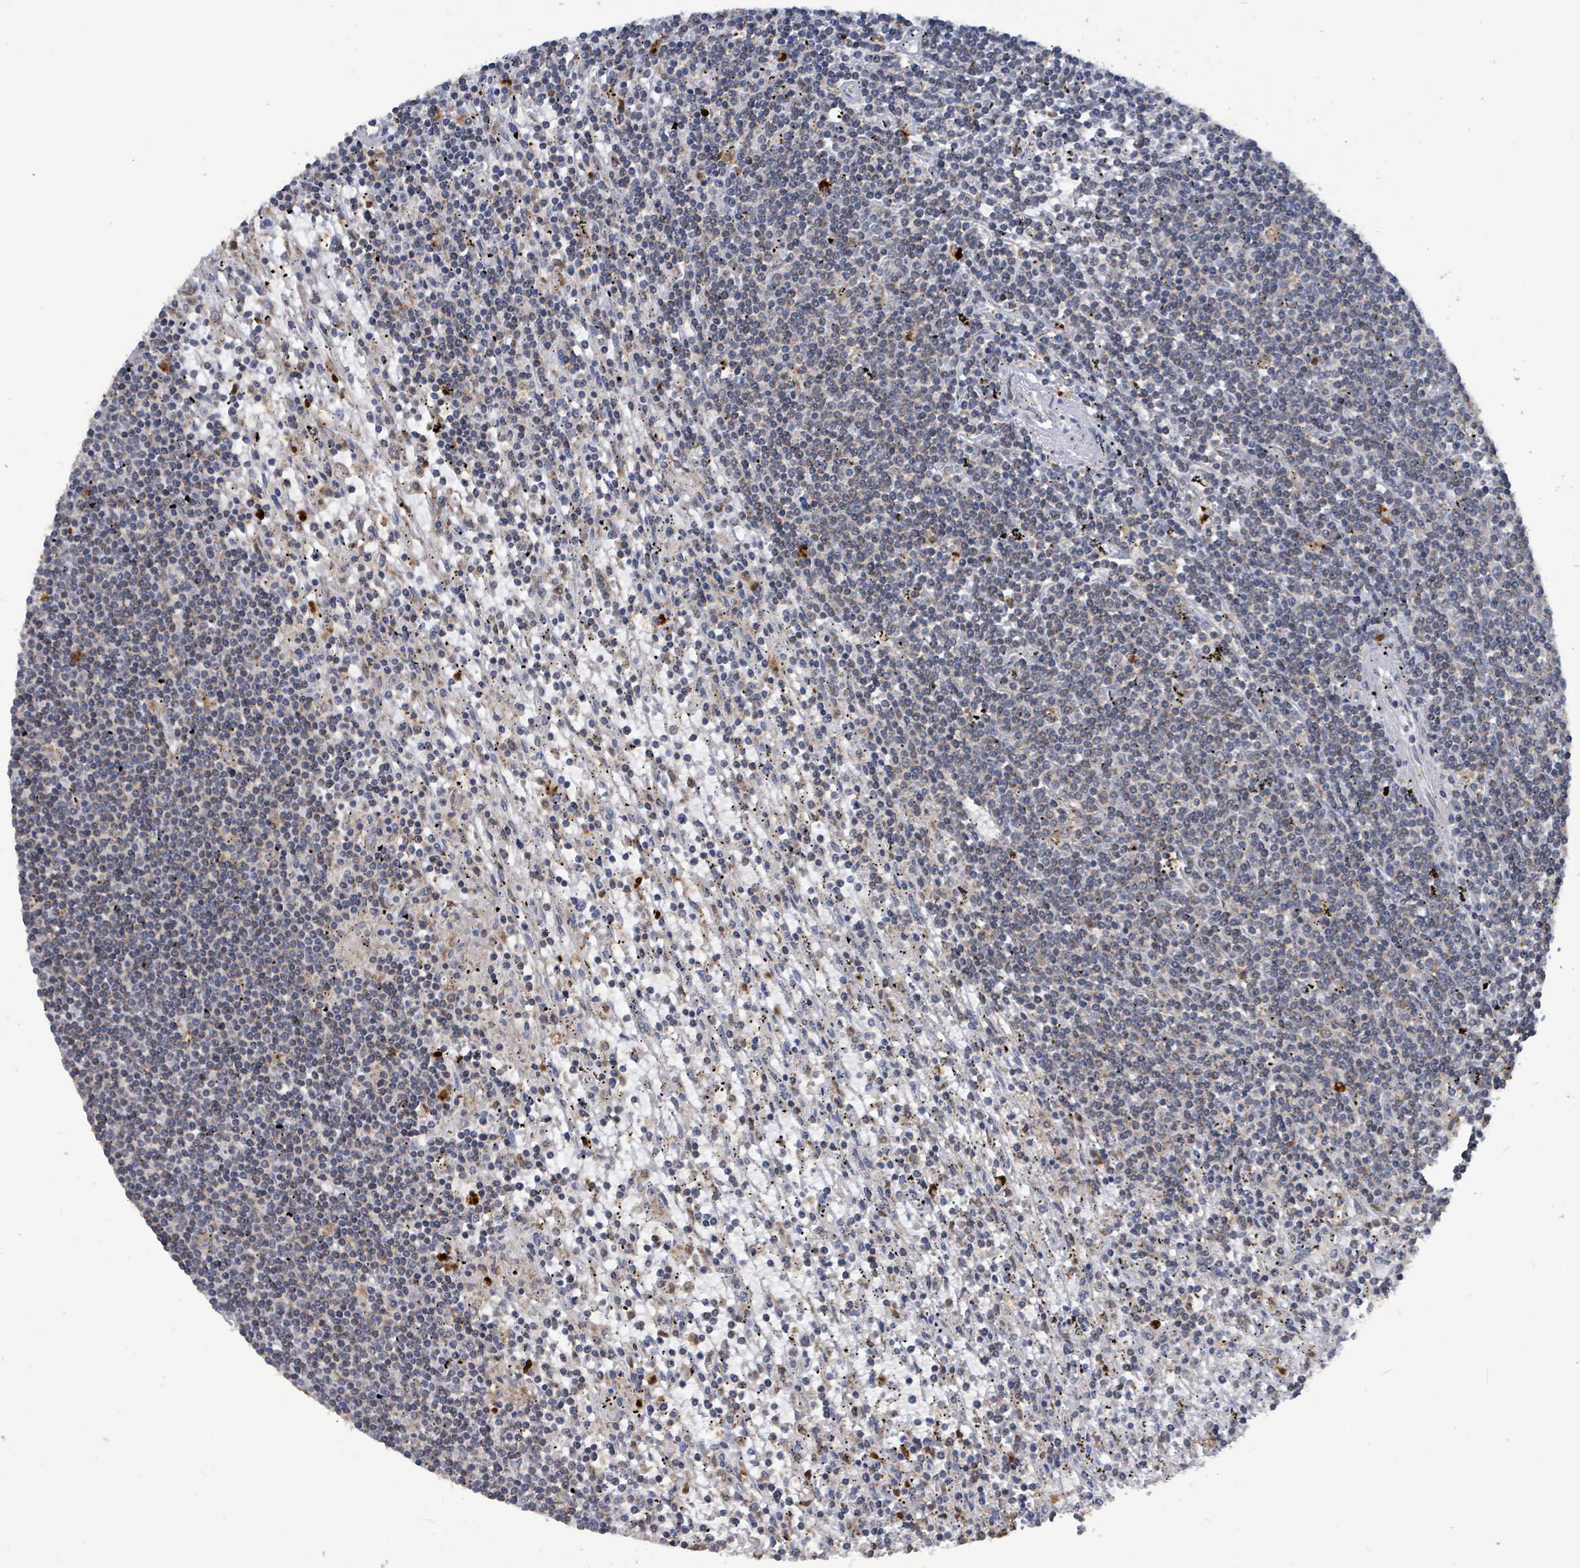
{"staining": {"intensity": "negative", "quantity": "none", "location": "none"}, "tissue": "lymphoma", "cell_type": "Tumor cells", "image_type": "cancer", "snomed": [{"axis": "morphology", "description": "Malignant lymphoma, non-Hodgkin's type, Low grade"}, {"axis": "topography", "description": "Spleen"}], "caption": "The micrograph exhibits no staining of tumor cells in malignant lymphoma, non-Hodgkin's type (low-grade).", "gene": "COQ6", "patient": {"sex": "male", "age": 76}}